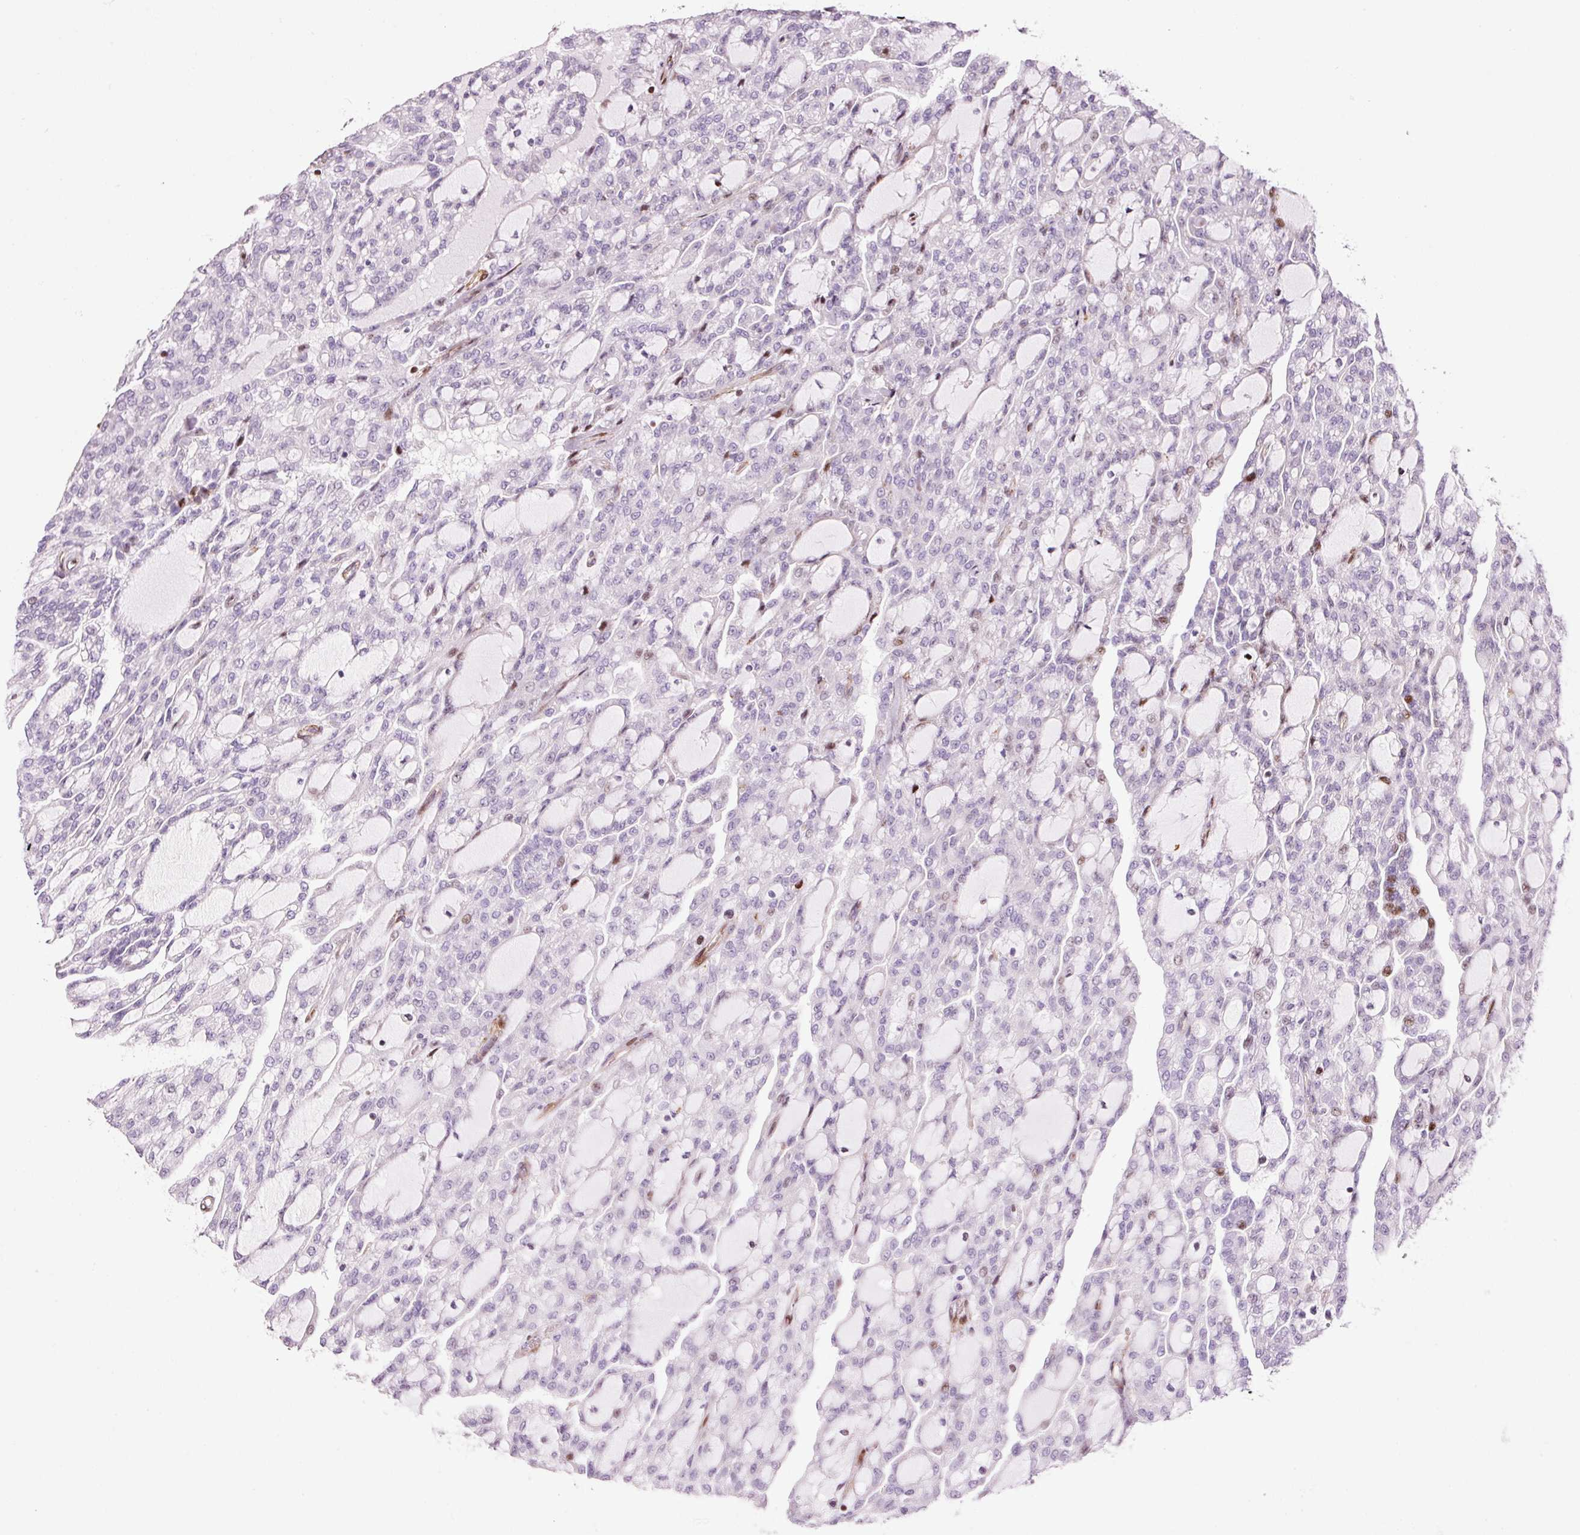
{"staining": {"intensity": "negative", "quantity": "none", "location": "none"}, "tissue": "renal cancer", "cell_type": "Tumor cells", "image_type": "cancer", "snomed": [{"axis": "morphology", "description": "Adenocarcinoma, NOS"}, {"axis": "topography", "description": "Kidney"}], "caption": "Human renal cancer stained for a protein using immunohistochemistry exhibits no expression in tumor cells.", "gene": "ANKRD20A1", "patient": {"sex": "male", "age": 63}}